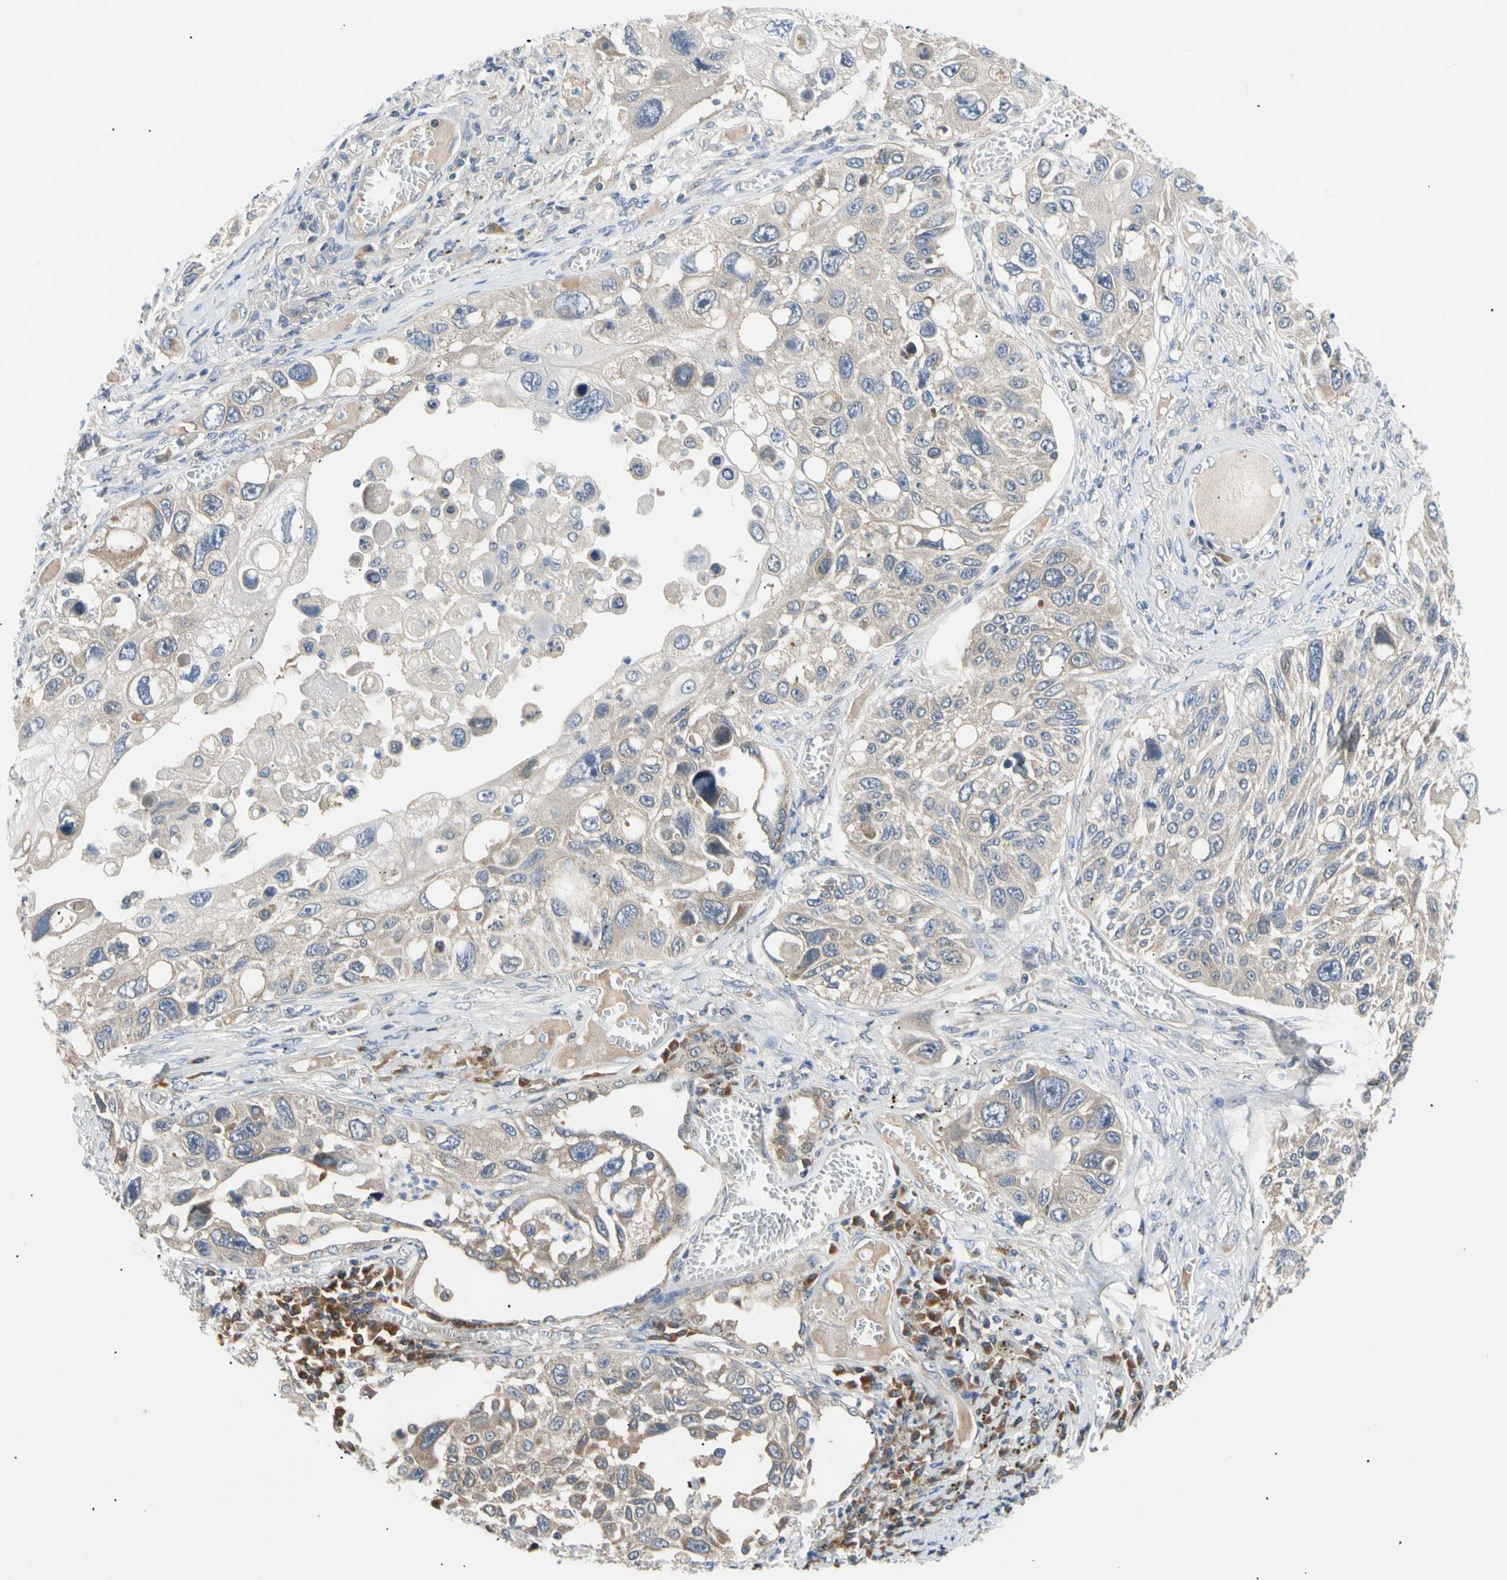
{"staining": {"intensity": "weak", "quantity": "<25%", "location": "cytoplasmic/membranous"}, "tissue": "lung cancer", "cell_type": "Tumor cells", "image_type": "cancer", "snomed": [{"axis": "morphology", "description": "Squamous cell carcinoma, NOS"}, {"axis": "topography", "description": "Lung"}], "caption": "A high-resolution image shows IHC staining of lung cancer (squamous cell carcinoma), which shows no significant expression in tumor cells.", "gene": "SEC23B", "patient": {"sex": "male", "age": 71}}